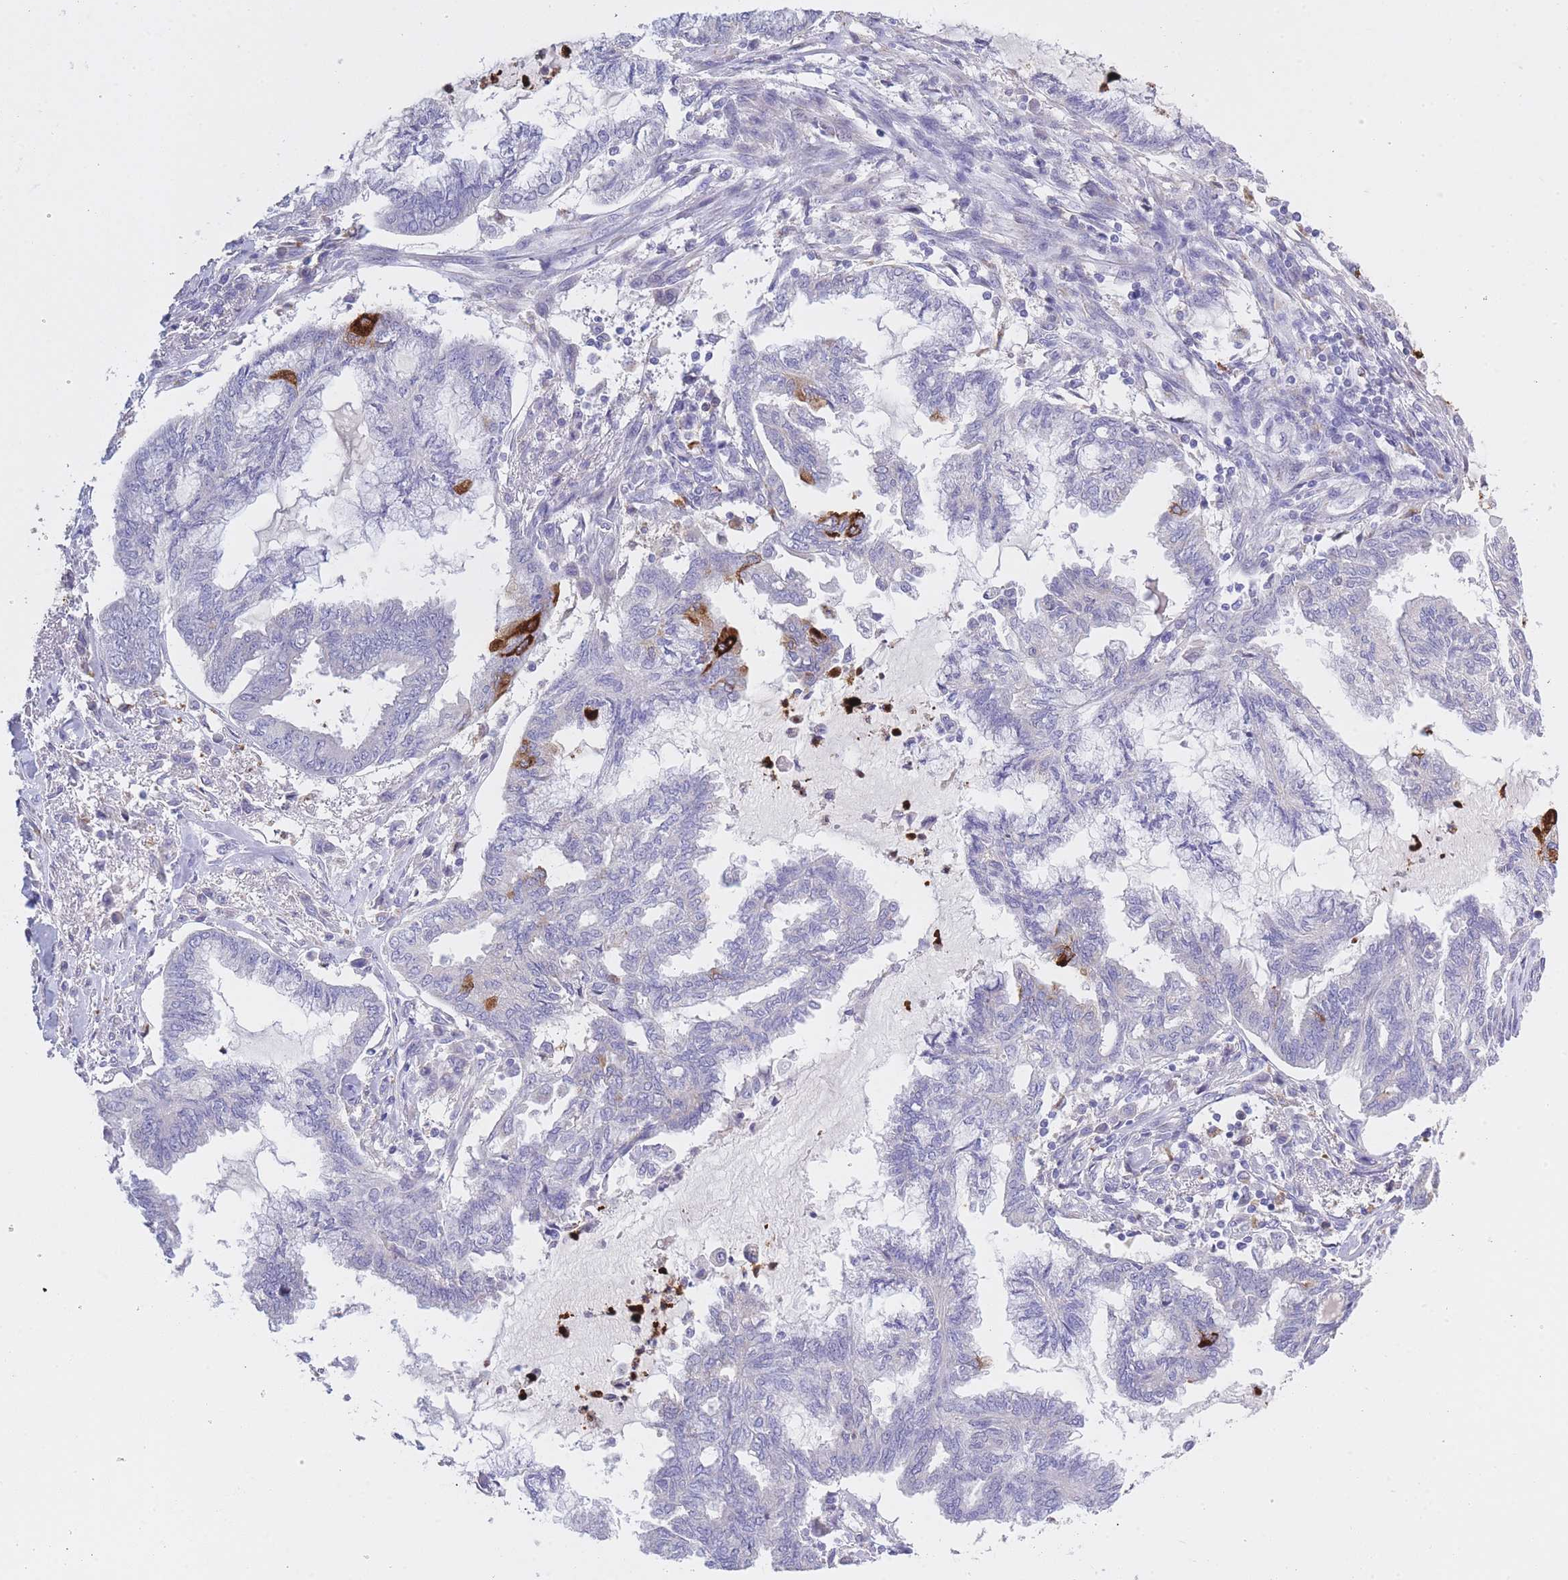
{"staining": {"intensity": "strong", "quantity": "<25%", "location": "cytoplasmic/membranous"}, "tissue": "endometrial cancer", "cell_type": "Tumor cells", "image_type": "cancer", "snomed": [{"axis": "morphology", "description": "Adenocarcinoma, NOS"}, {"axis": "topography", "description": "Endometrium"}], "caption": "The photomicrograph reveals immunohistochemical staining of endometrial cancer (adenocarcinoma). There is strong cytoplasmic/membranous staining is present in about <25% of tumor cells.", "gene": "CENPM", "patient": {"sex": "female", "age": 86}}